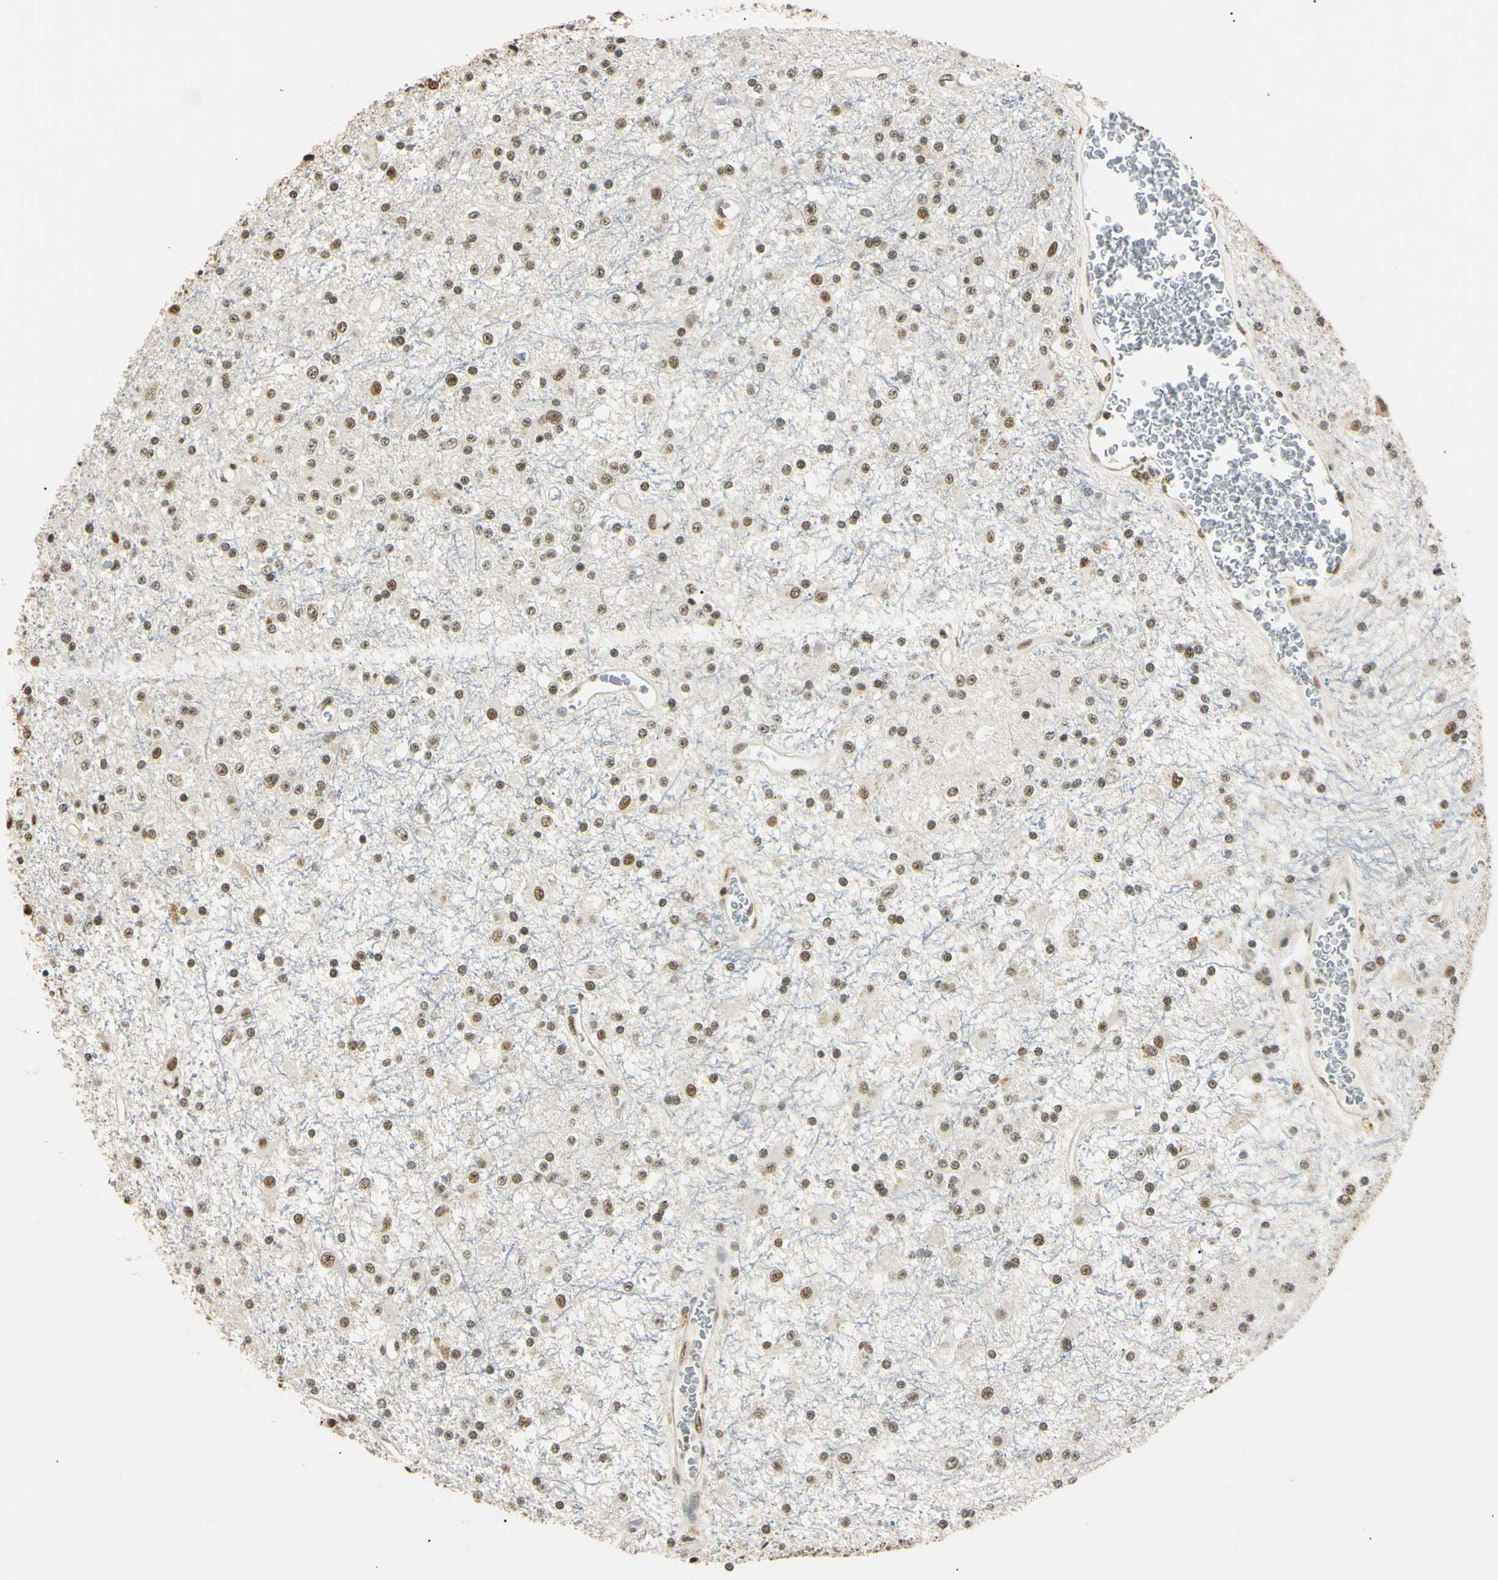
{"staining": {"intensity": "strong", "quantity": ">75%", "location": "nuclear"}, "tissue": "glioma", "cell_type": "Tumor cells", "image_type": "cancer", "snomed": [{"axis": "morphology", "description": "Glioma, malignant, Low grade"}, {"axis": "topography", "description": "Brain"}], "caption": "Immunohistochemistry image of neoplastic tissue: glioma stained using IHC exhibits high levels of strong protein expression localized specifically in the nuclear of tumor cells, appearing as a nuclear brown color.", "gene": "SMARCA5", "patient": {"sex": "male", "age": 58}}